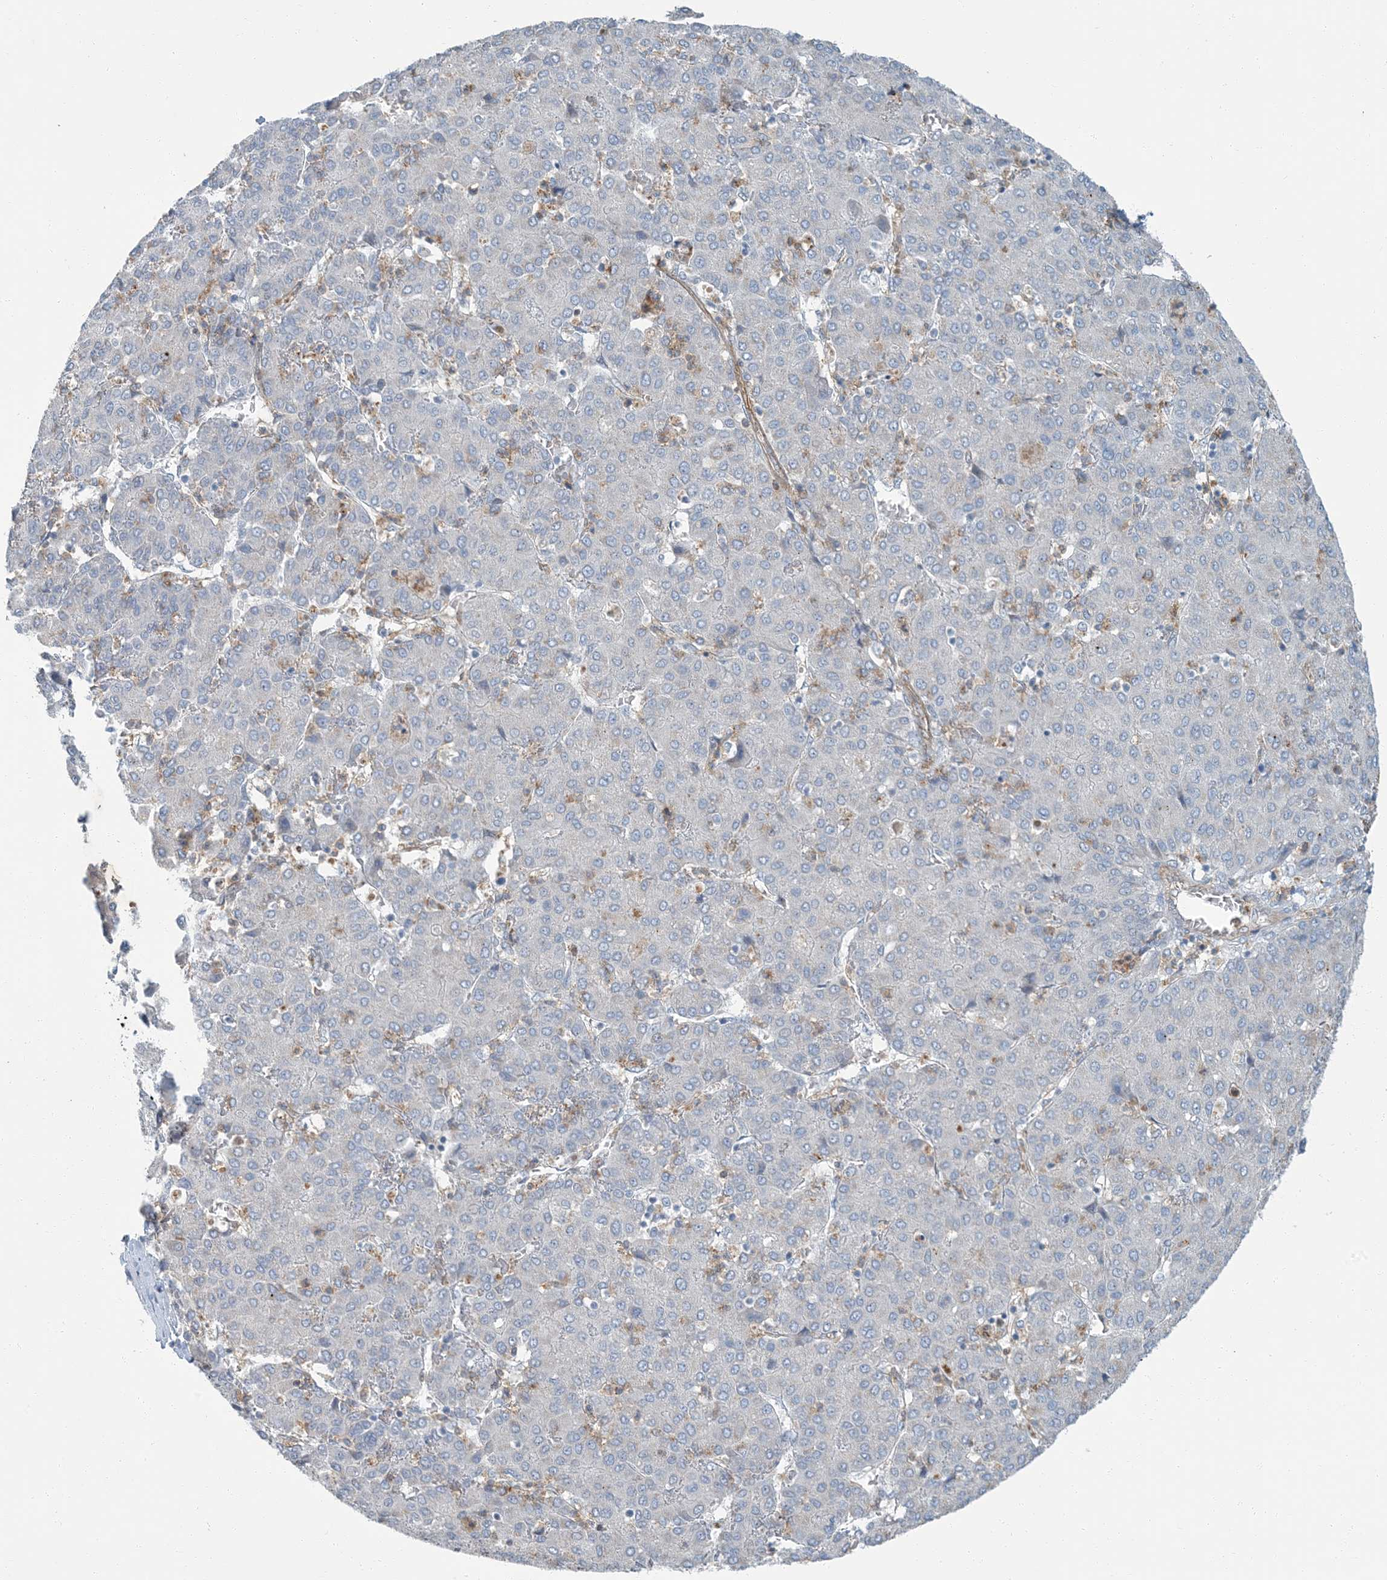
{"staining": {"intensity": "negative", "quantity": "none", "location": "none"}, "tissue": "liver cancer", "cell_type": "Tumor cells", "image_type": "cancer", "snomed": [{"axis": "morphology", "description": "Carcinoma, Hepatocellular, NOS"}, {"axis": "topography", "description": "Liver"}], "caption": "Immunohistochemical staining of human liver hepatocellular carcinoma exhibits no significant positivity in tumor cells. Brightfield microscopy of IHC stained with DAB (3,3'-diaminobenzidine) (brown) and hematoxylin (blue), captured at high magnification.", "gene": "EPHA4", "patient": {"sex": "male", "age": 65}}